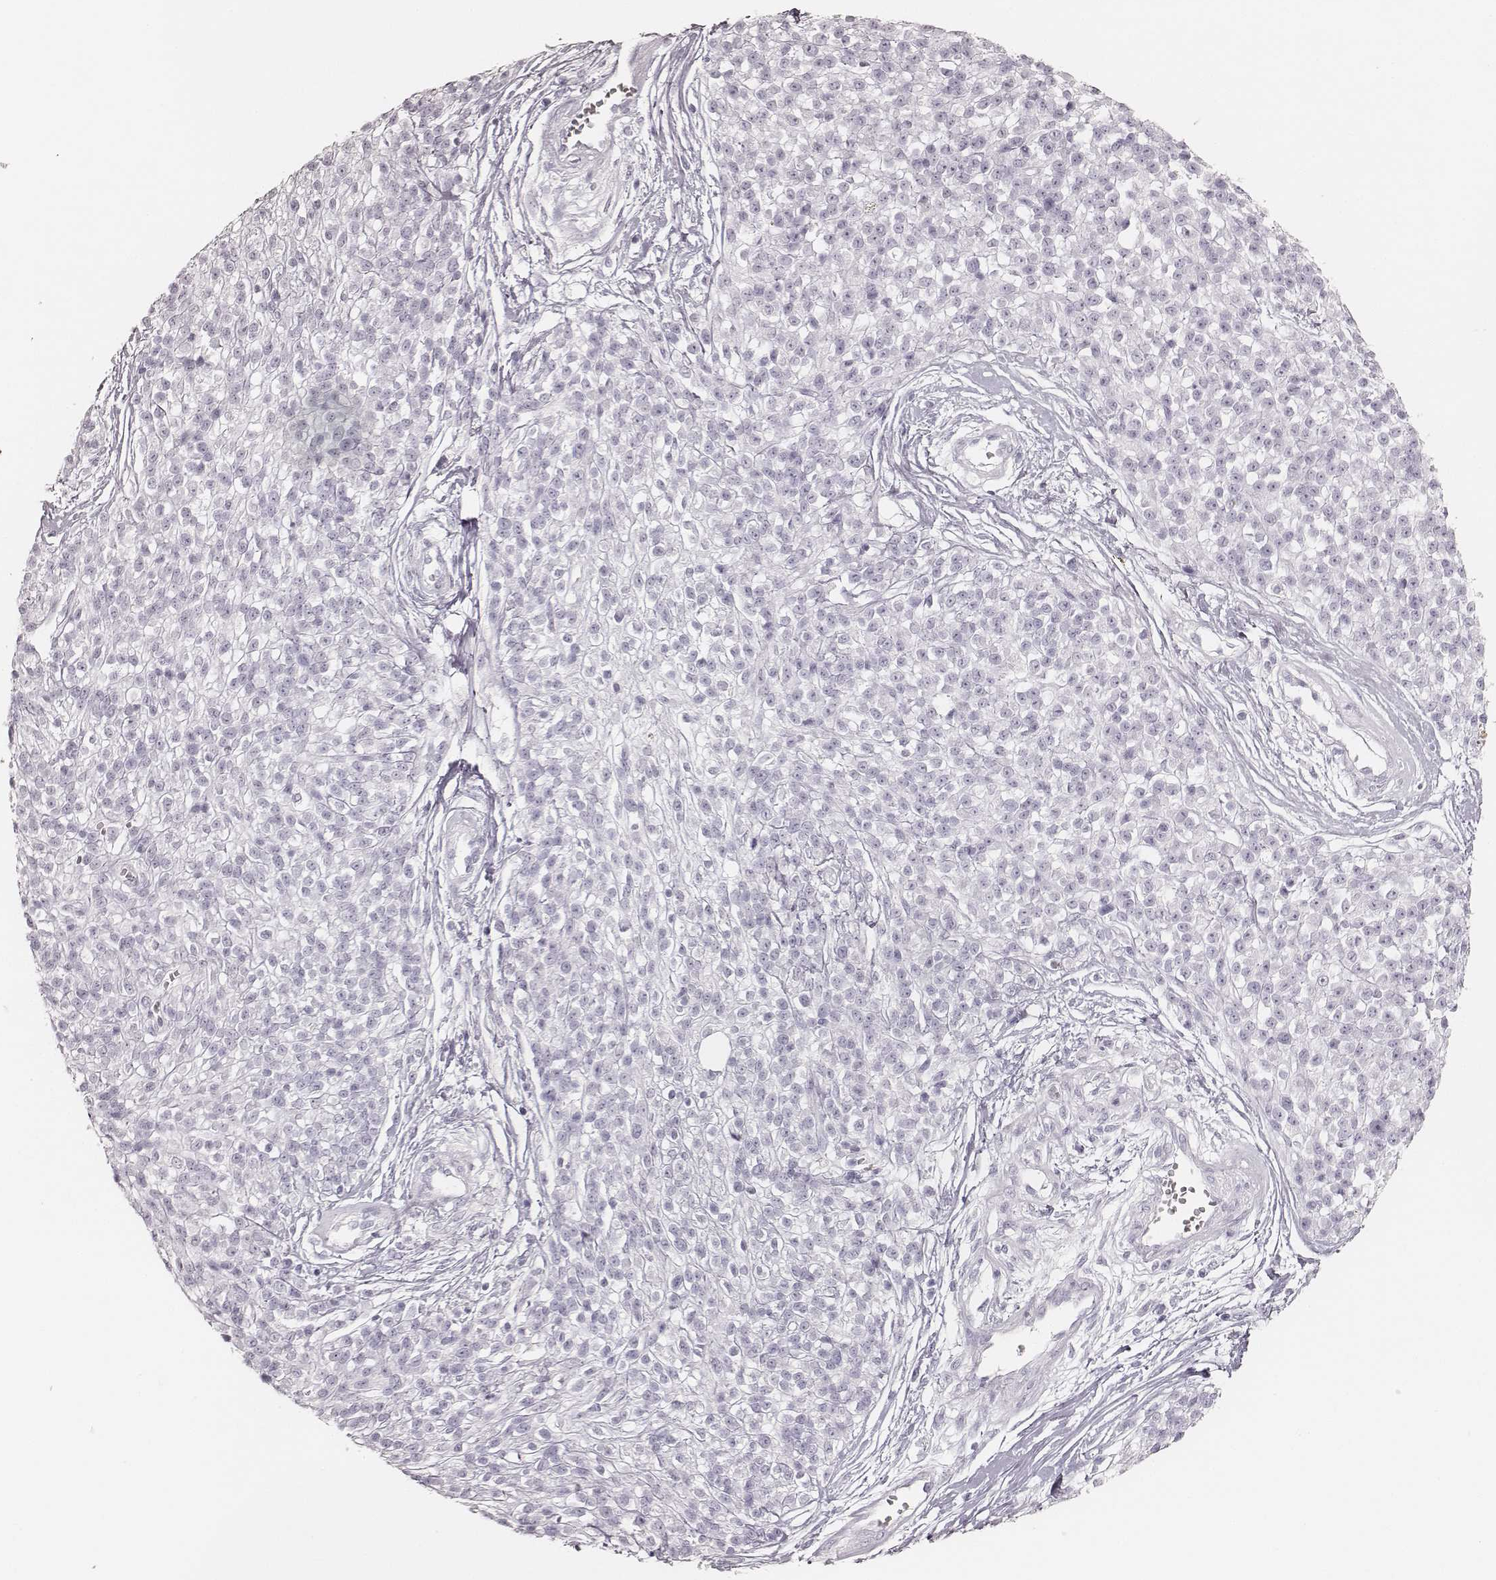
{"staining": {"intensity": "negative", "quantity": "none", "location": "none"}, "tissue": "melanoma", "cell_type": "Tumor cells", "image_type": "cancer", "snomed": [{"axis": "morphology", "description": "Malignant melanoma, NOS"}, {"axis": "topography", "description": "Skin"}, {"axis": "topography", "description": "Skin of trunk"}], "caption": "High magnification brightfield microscopy of melanoma stained with DAB (3,3'-diaminobenzidine) (brown) and counterstained with hematoxylin (blue): tumor cells show no significant positivity.", "gene": "KRT82", "patient": {"sex": "male", "age": 74}}